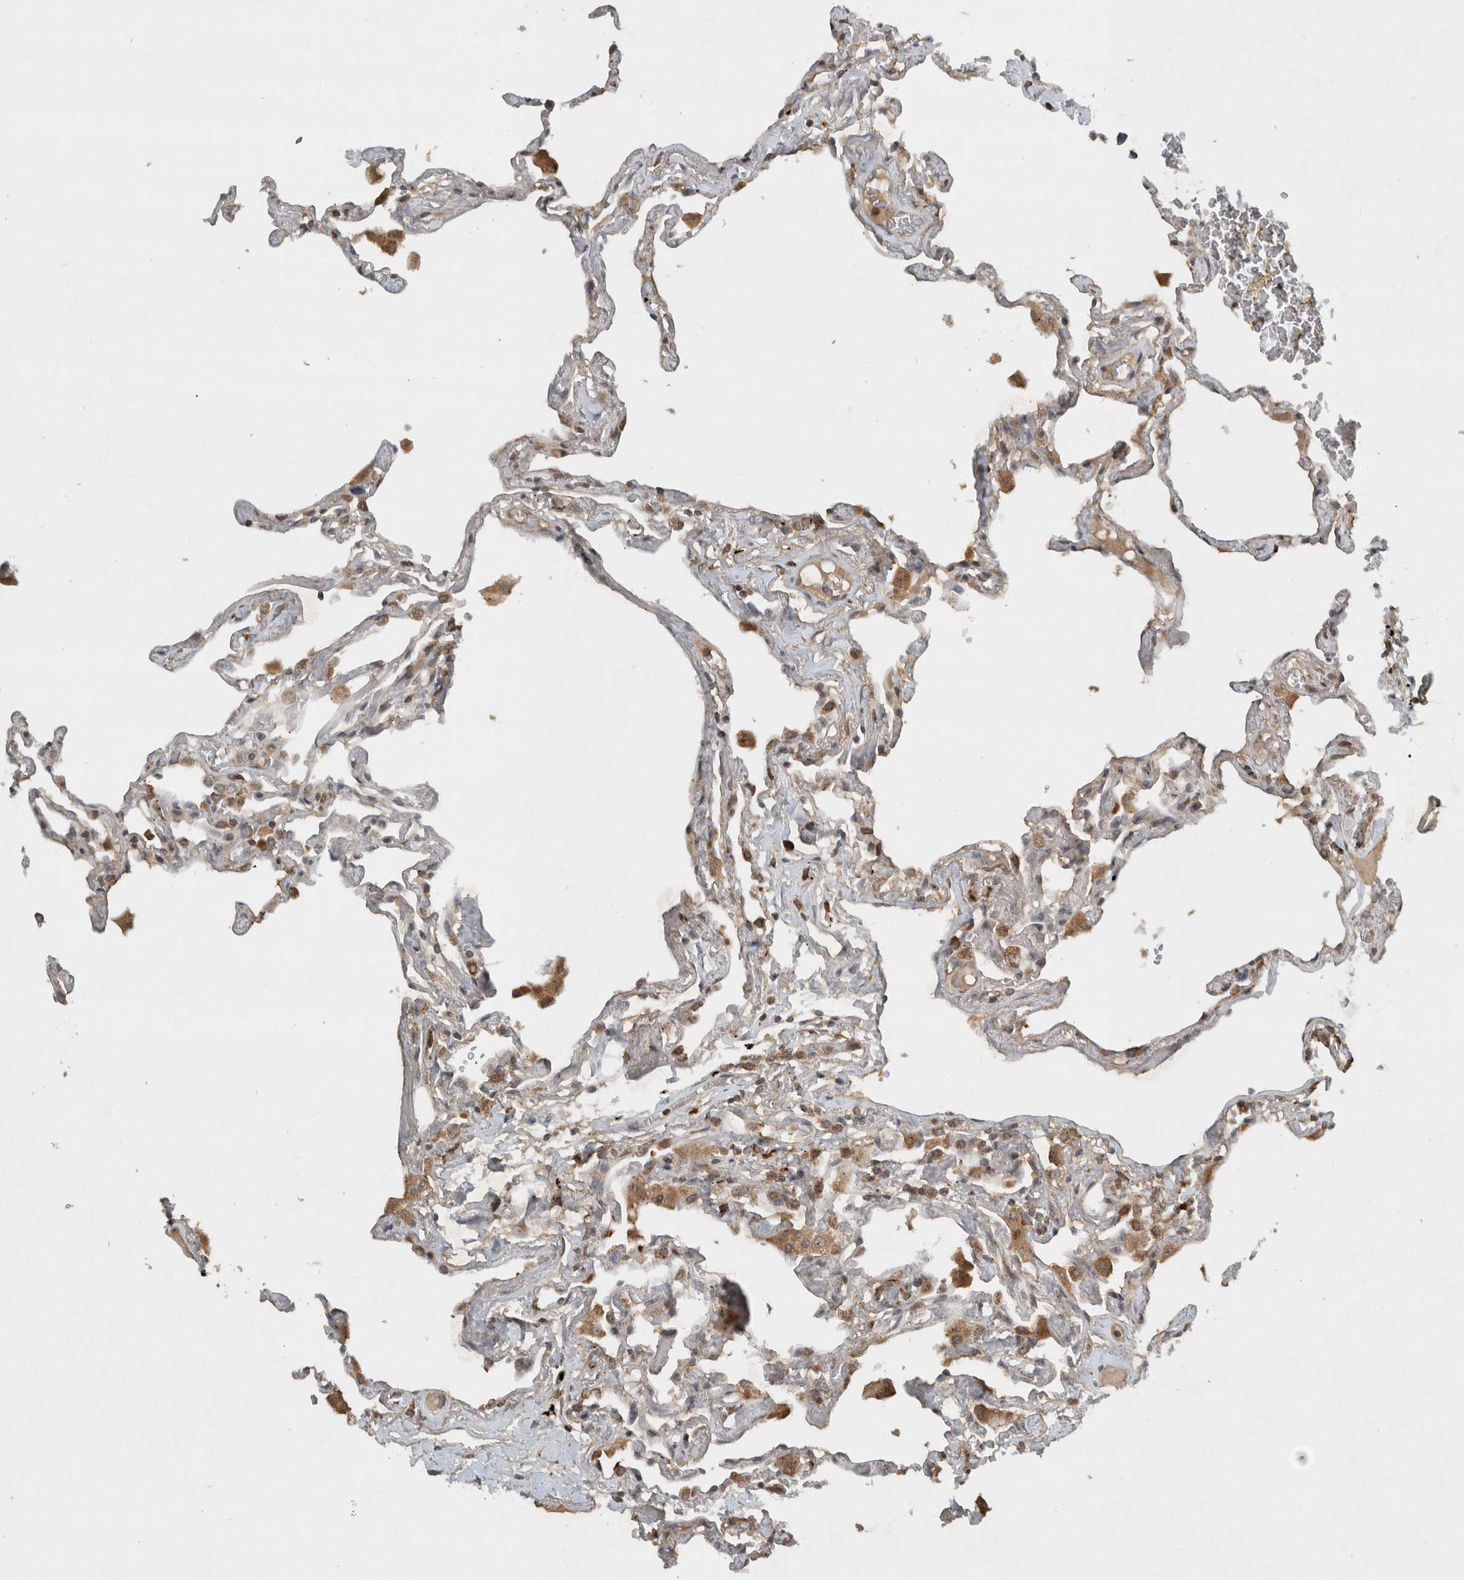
{"staining": {"intensity": "moderate", "quantity": "<25%", "location": "cytoplasmic/membranous"}, "tissue": "lung", "cell_type": "Alveolar cells", "image_type": "normal", "snomed": [{"axis": "morphology", "description": "Normal tissue, NOS"}, {"axis": "topography", "description": "Lung"}], "caption": "High-magnification brightfield microscopy of unremarkable lung stained with DAB (3,3'-diaminobenzidine) (brown) and counterstained with hematoxylin (blue). alveolar cells exhibit moderate cytoplasmic/membranous positivity is identified in approximately<25% of cells.", "gene": "GPR137B", "patient": {"sex": "female", "age": 67}}